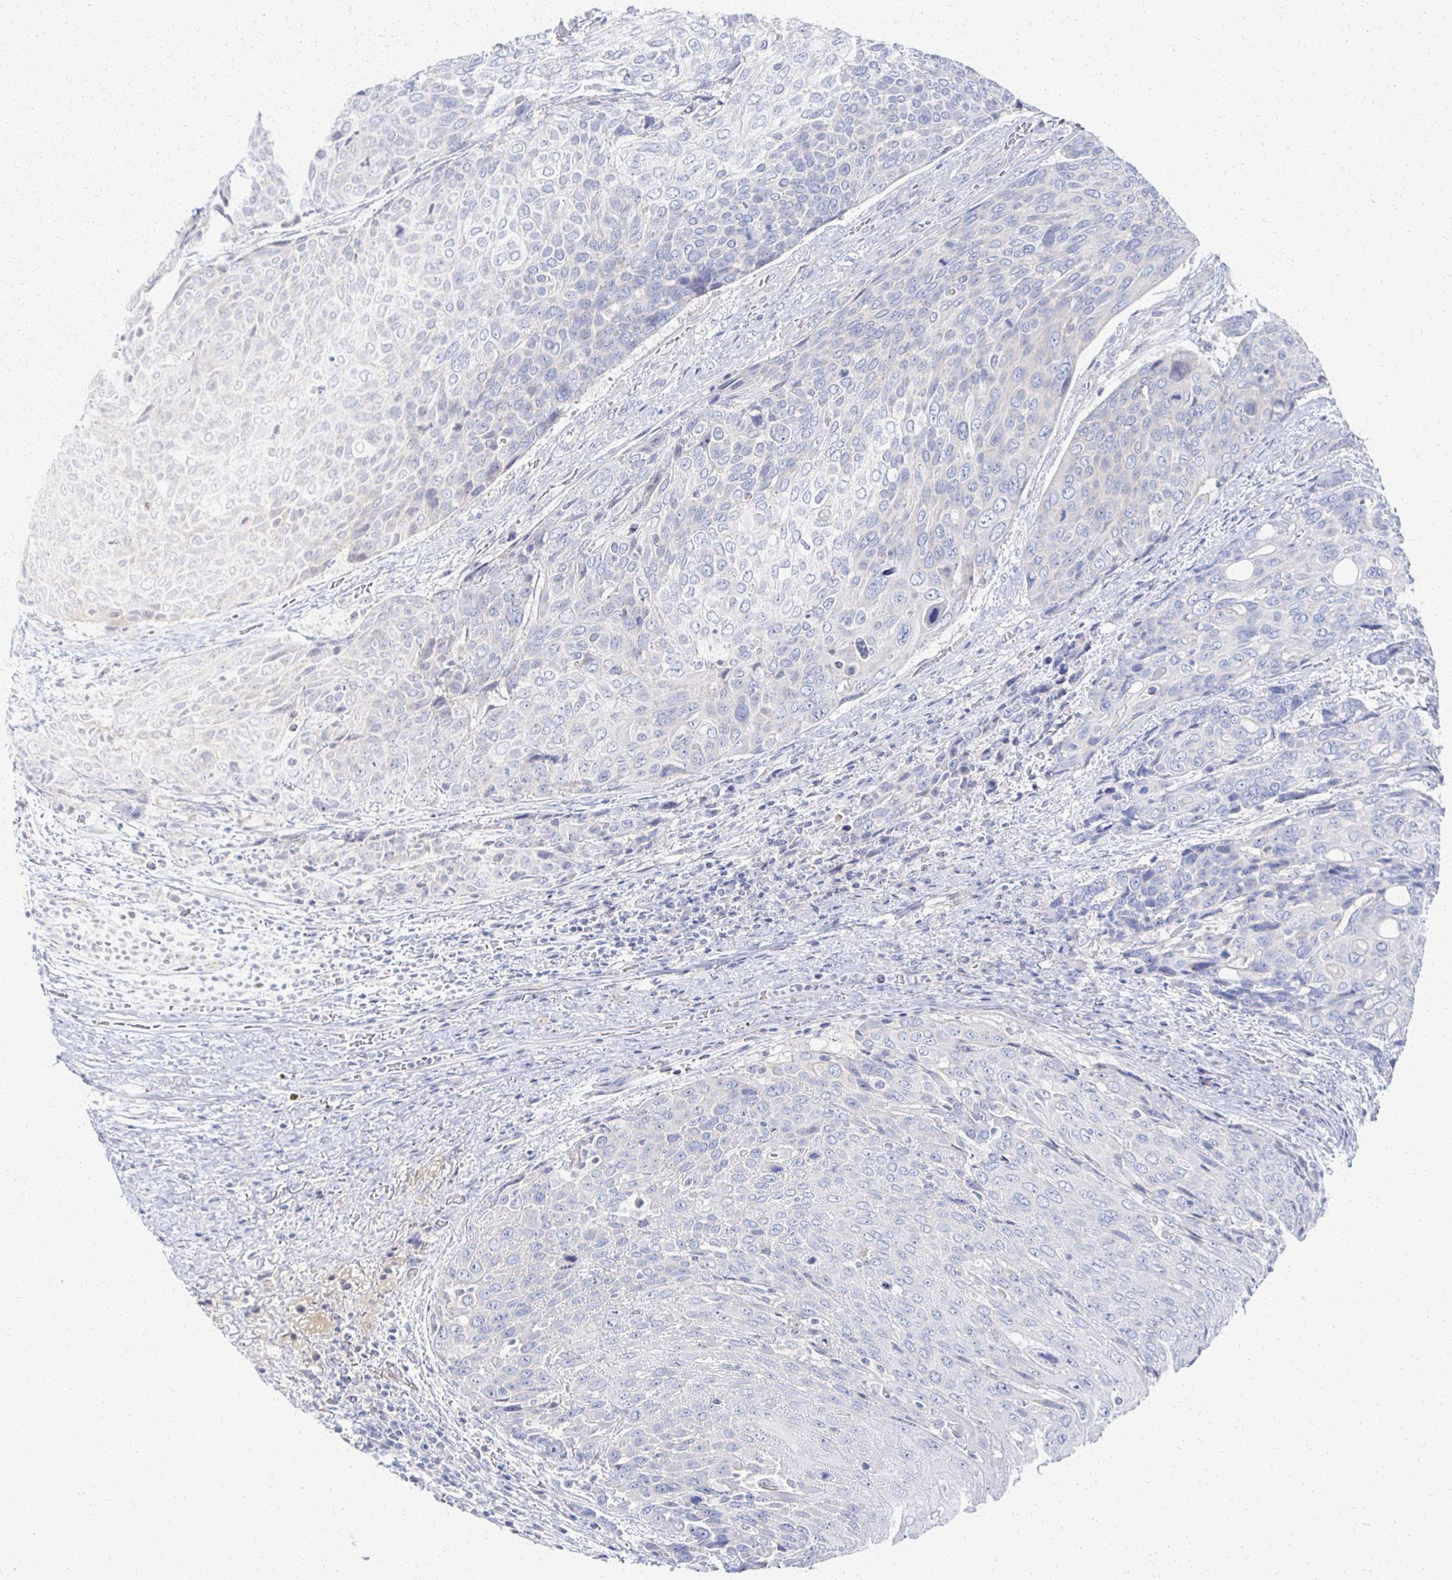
{"staining": {"intensity": "negative", "quantity": "none", "location": "none"}, "tissue": "urothelial cancer", "cell_type": "Tumor cells", "image_type": "cancer", "snomed": [{"axis": "morphology", "description": "Urothelial carcinoma, High grade"}, {"axis": "topography", "description": "Urinary bladder"}], "caption": "IHC image of high-grade urothelial carcinoma stained for a protein (brown), which displays no staining in tumor cells.", "gene": "PRR20A", "patient": {"sex": "female", "age": 70}}